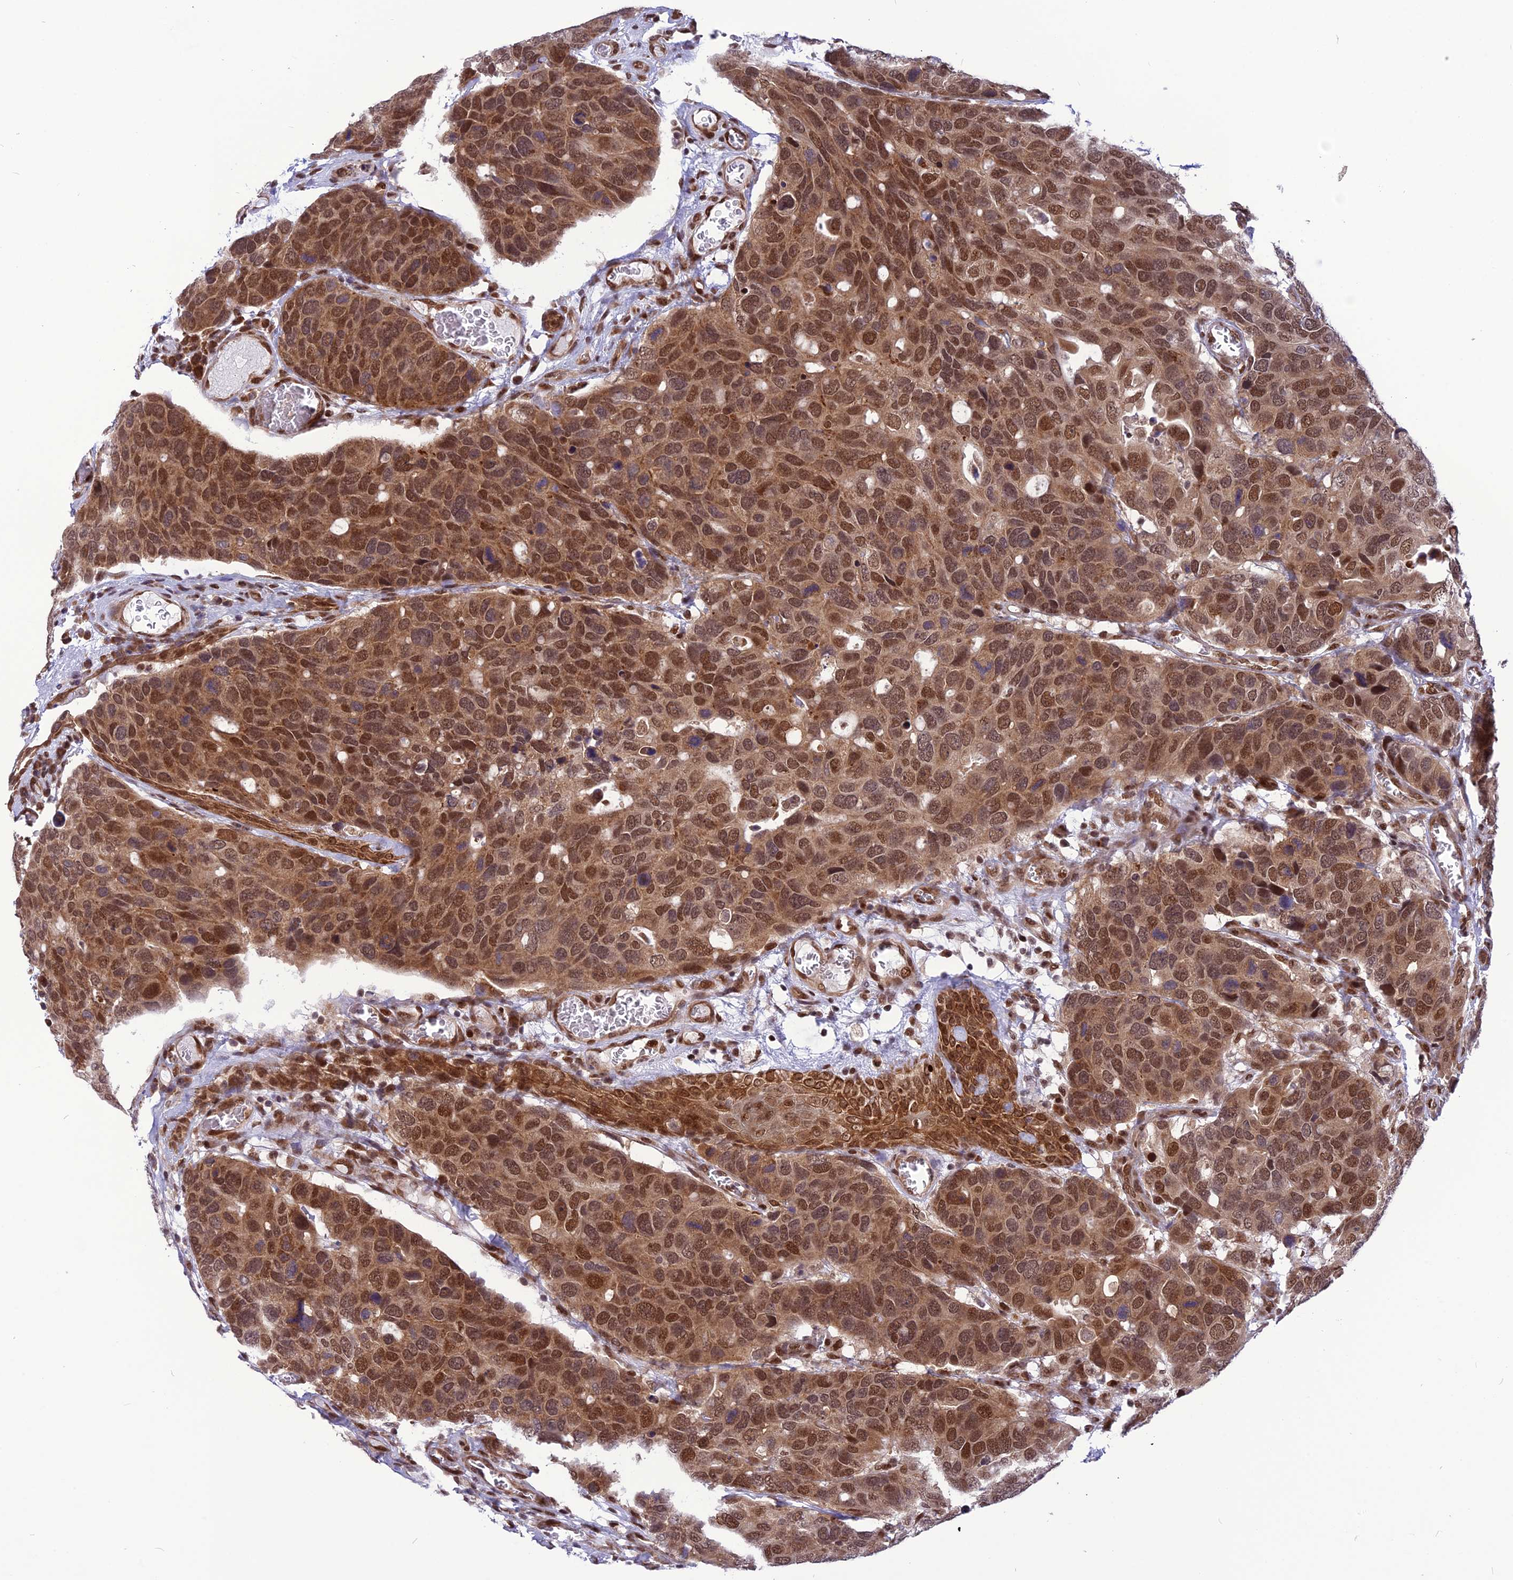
{"staining": {"intensity": "moderate", "quantity": ">75%", "location": "cytoplasmic/membranous,nuclear"}, "tissue": "breast cancer", "cell_type": "Tumor cells", "image_type": "cancer", "snomed": [{"axis": "morphology", "description": "Duct carcinoma"}, {"axis": "topography", "description": "Breast"}], "caption": "IHC image of breast invasive ductal carcinoma stained for a protein (brown), which exhibits medium levels of moderate cytoplasmic/membranous and nuclear expression in about >75% of tumor cells.", "gene": "RTRAF", "patient": {"sex": "female", "age": 83}}